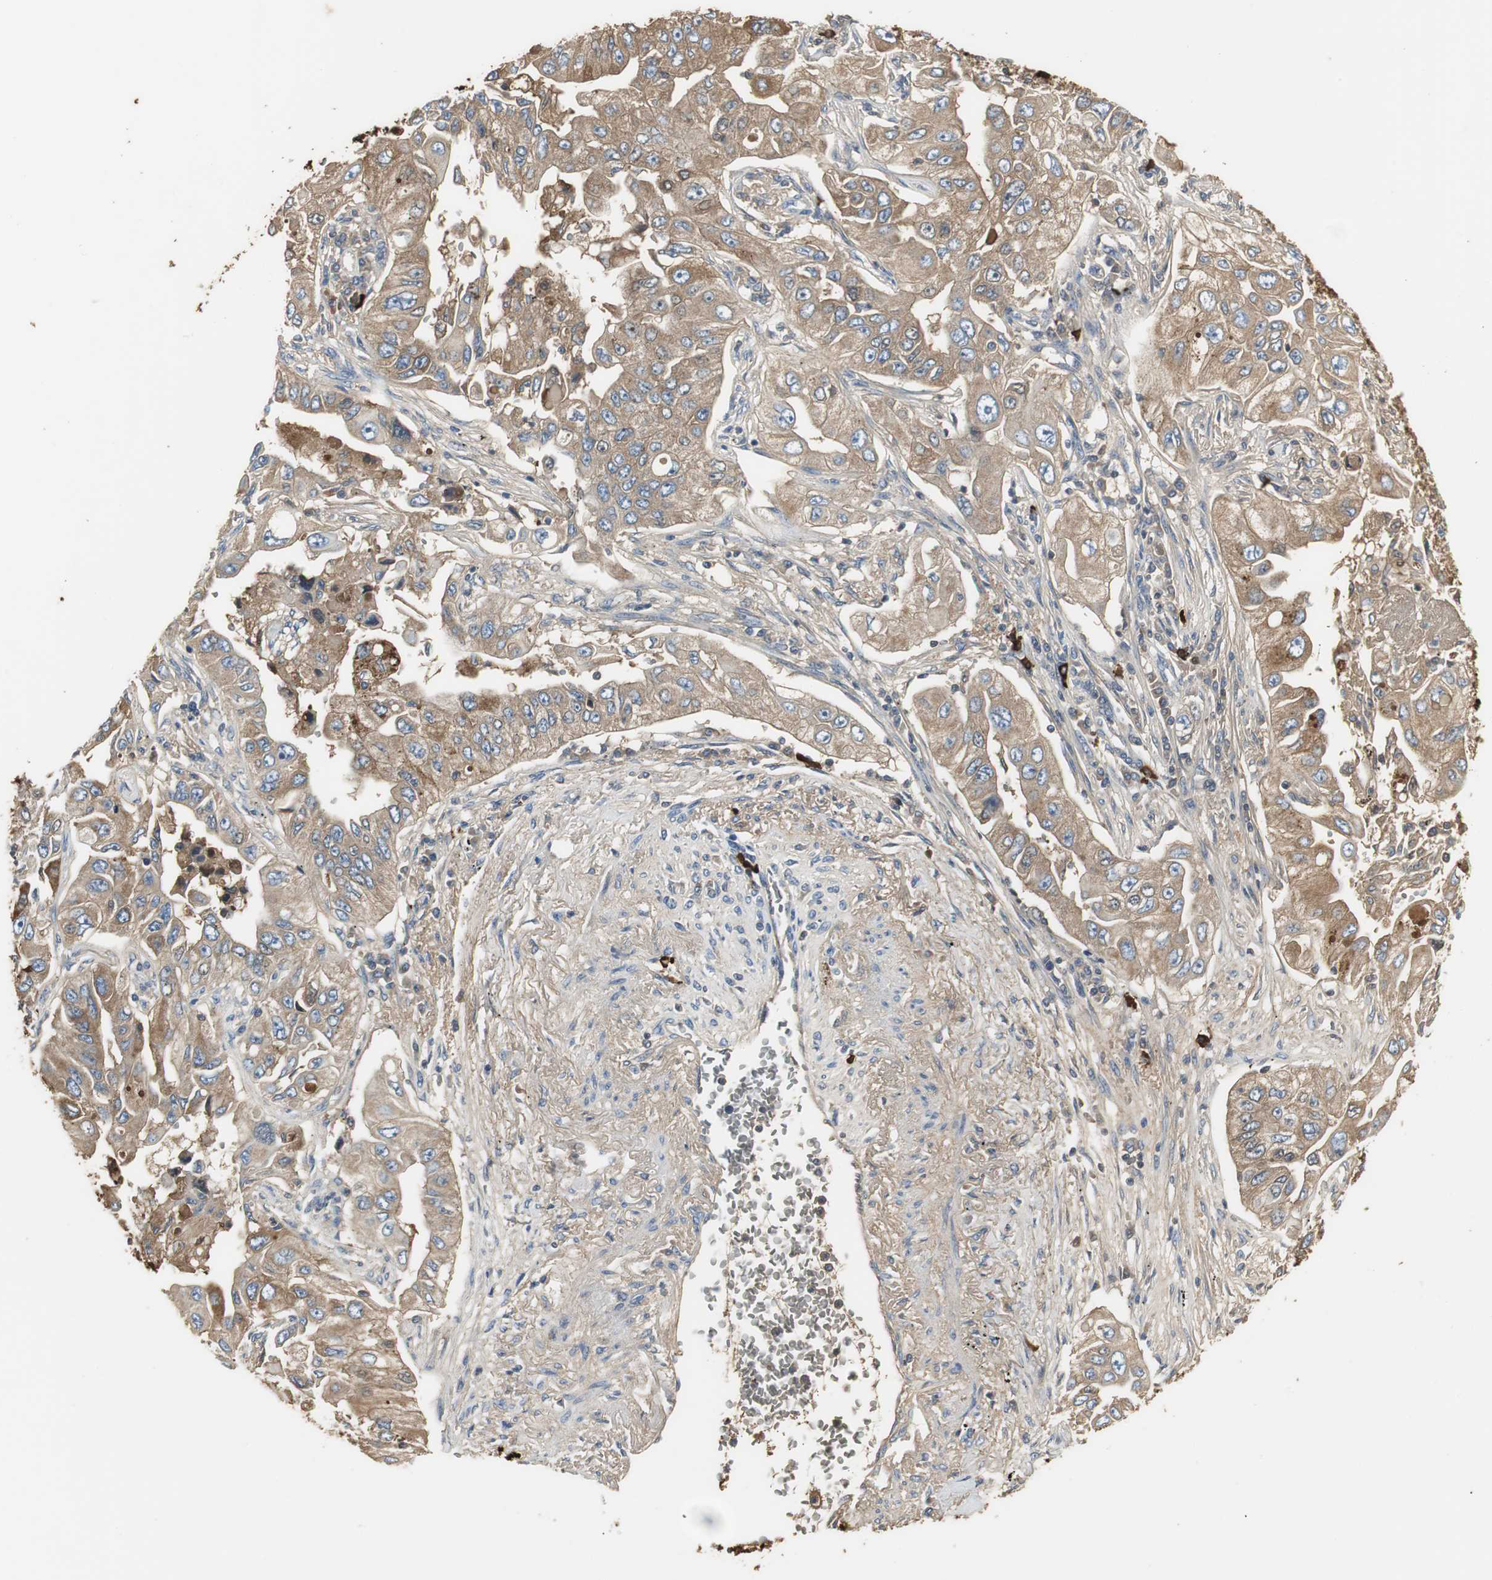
{"staining": {"intensity": "moderate", "quantity": ">75%", "location": "cytoplasmic/membranous"}, "tissue": "lung cancer", "cell_type": "Tumor cells", "image_type": "cancer", "snomed": [{"axis": "morphology", "description": "Adenocarcinoma, NOS"}, {"axis": "topography", "description": "Lung"}], "caption": "Immunohistochemical staining of adenocarcinoma (lung) displays moderate cytoplasmic/membranous protein staining in about >75% of tumor cells.", "gene": "IGHA1", "patient": {"sex": "male", "age": 84}}